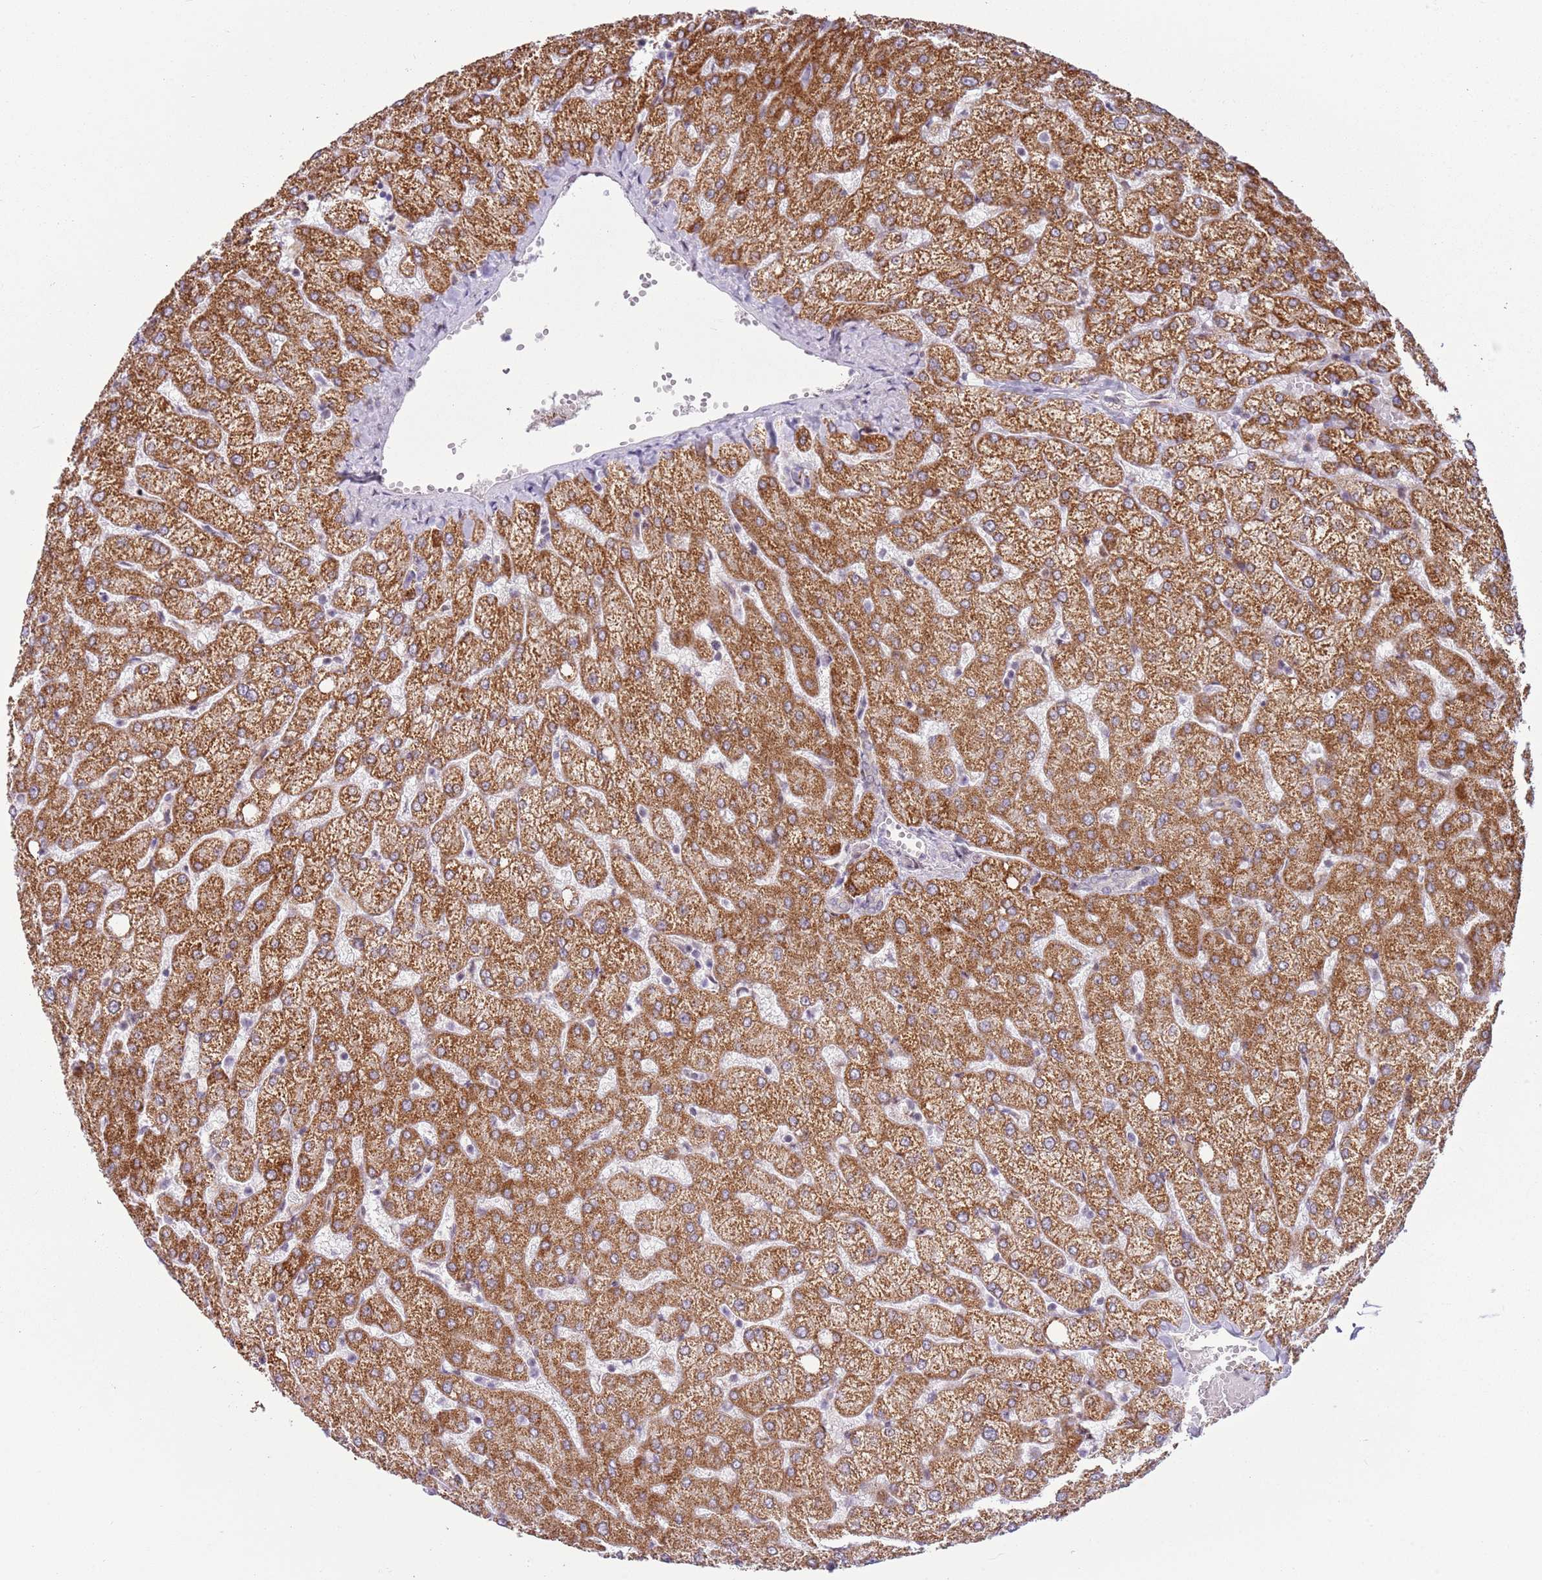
{"staining": {"intensity": "negative", "quantity": "none", "location": "none"}, "tissue": "liver", "cell_type": "Cholangiocytes", "image_type": "normal", "snomed": [{"axis": "morphology", "description": "Normal tissue, NOS"}, {"axis": "topography", "description": "Liver"}], "caption": "High power microscopy histopathology image of an immunohistochemistry histopathology image of unremarkable liver, revealing no significant expression in cholangiocytes.", "gene": "MLLT11", "patient": {"sex": "female", "age": 54}}